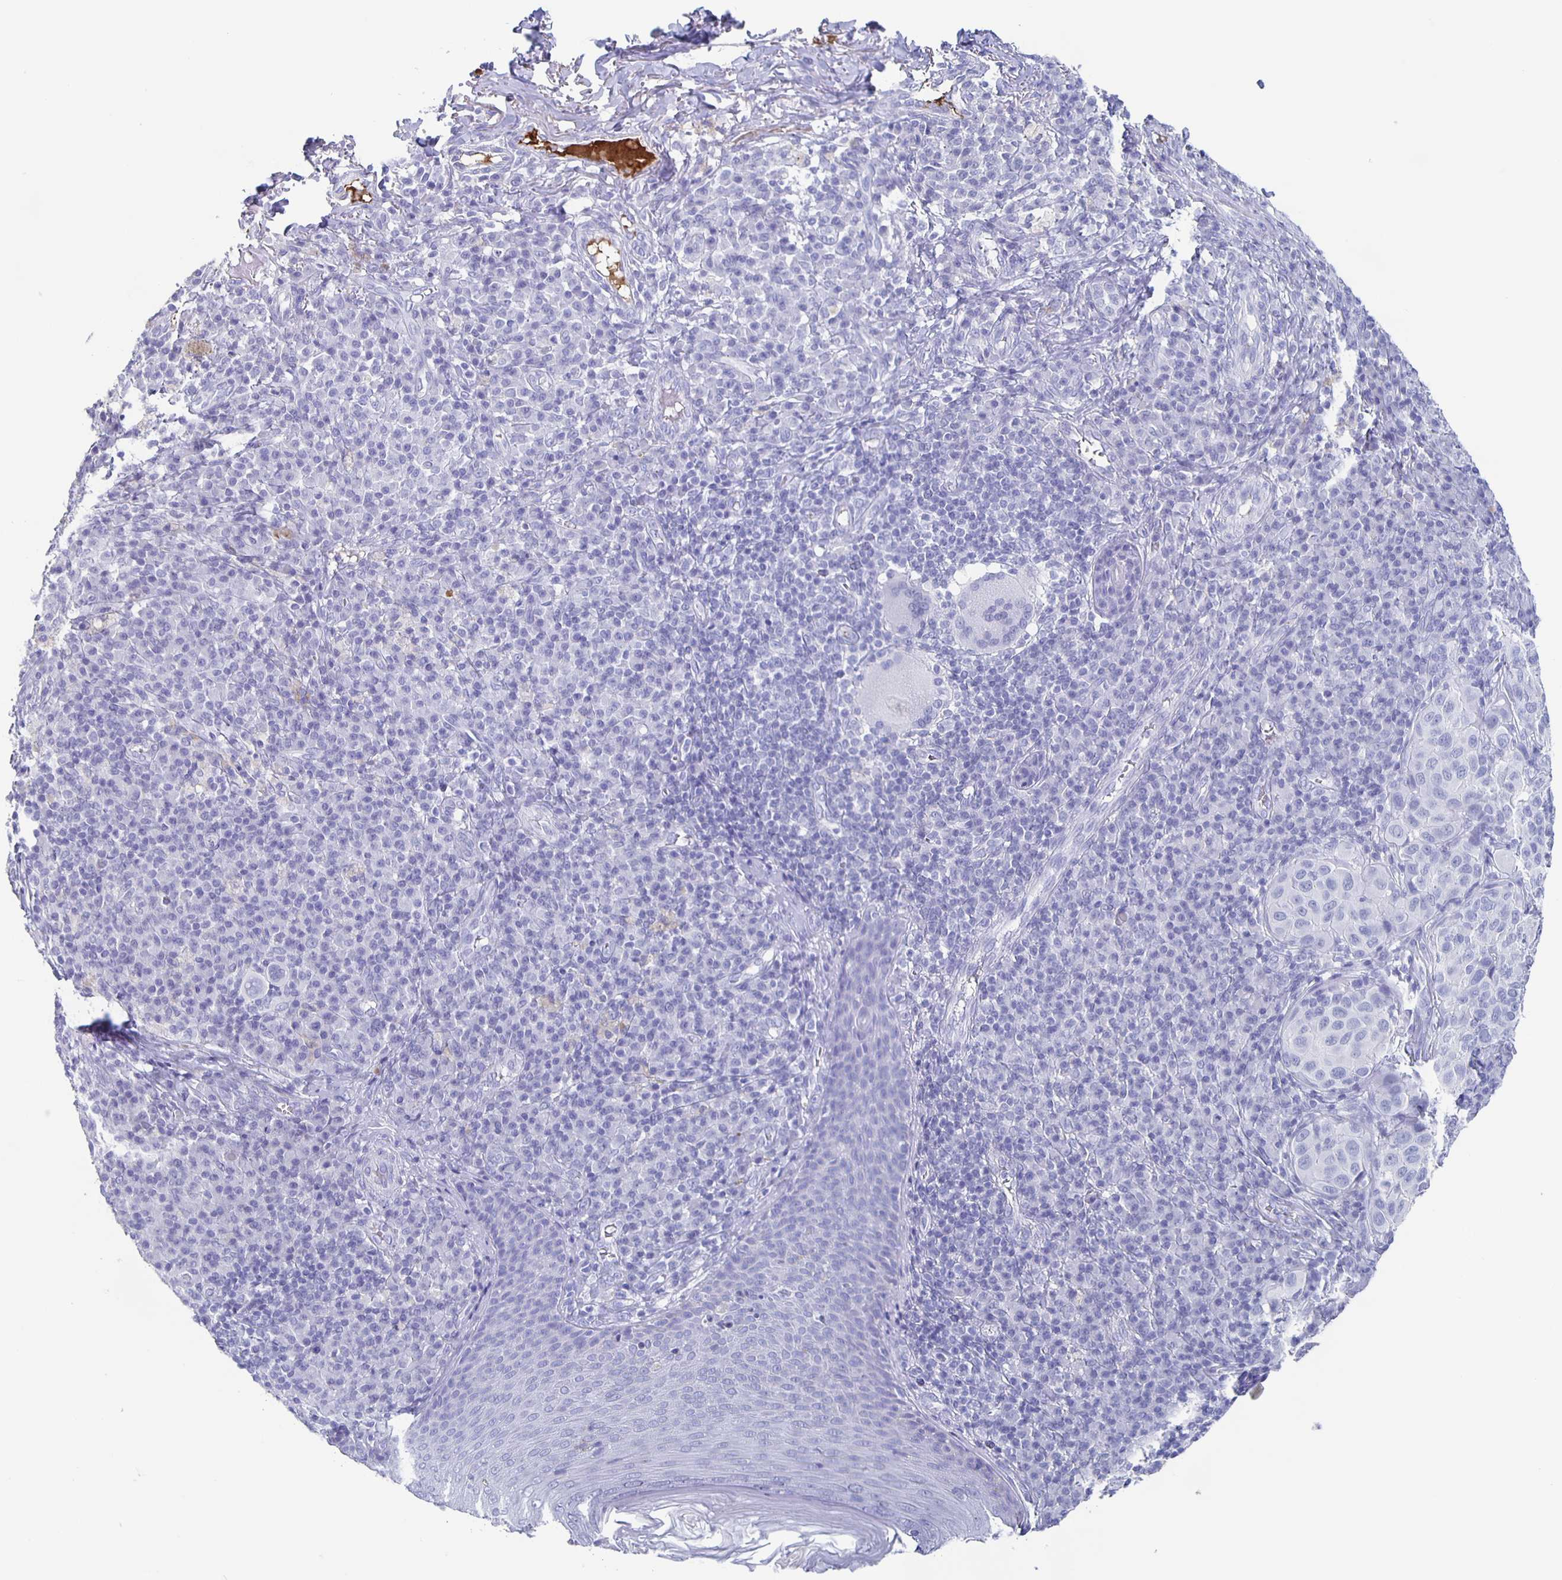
{"staining": {"intensity": "negative", "quantity": "none", "location": "none"}, "tissue": "melanoma", "cell_type": "Tumor cells", "image_type": "cancer", "snomed": [{"axis": "morphology", "description": "Malignant melanoma, NOS"}, {"axis": "topography", "description": "Skin"}], "caption": "Immunohistochemistry histopathology image of neoplastic tissue: malignant melanoma stained with DAB (3,3'-diaminobenzidine) exhibits no significant protein expression in tumor cells.", "gene": "FGA", "patient": {"sex": "male", "age": 38}}